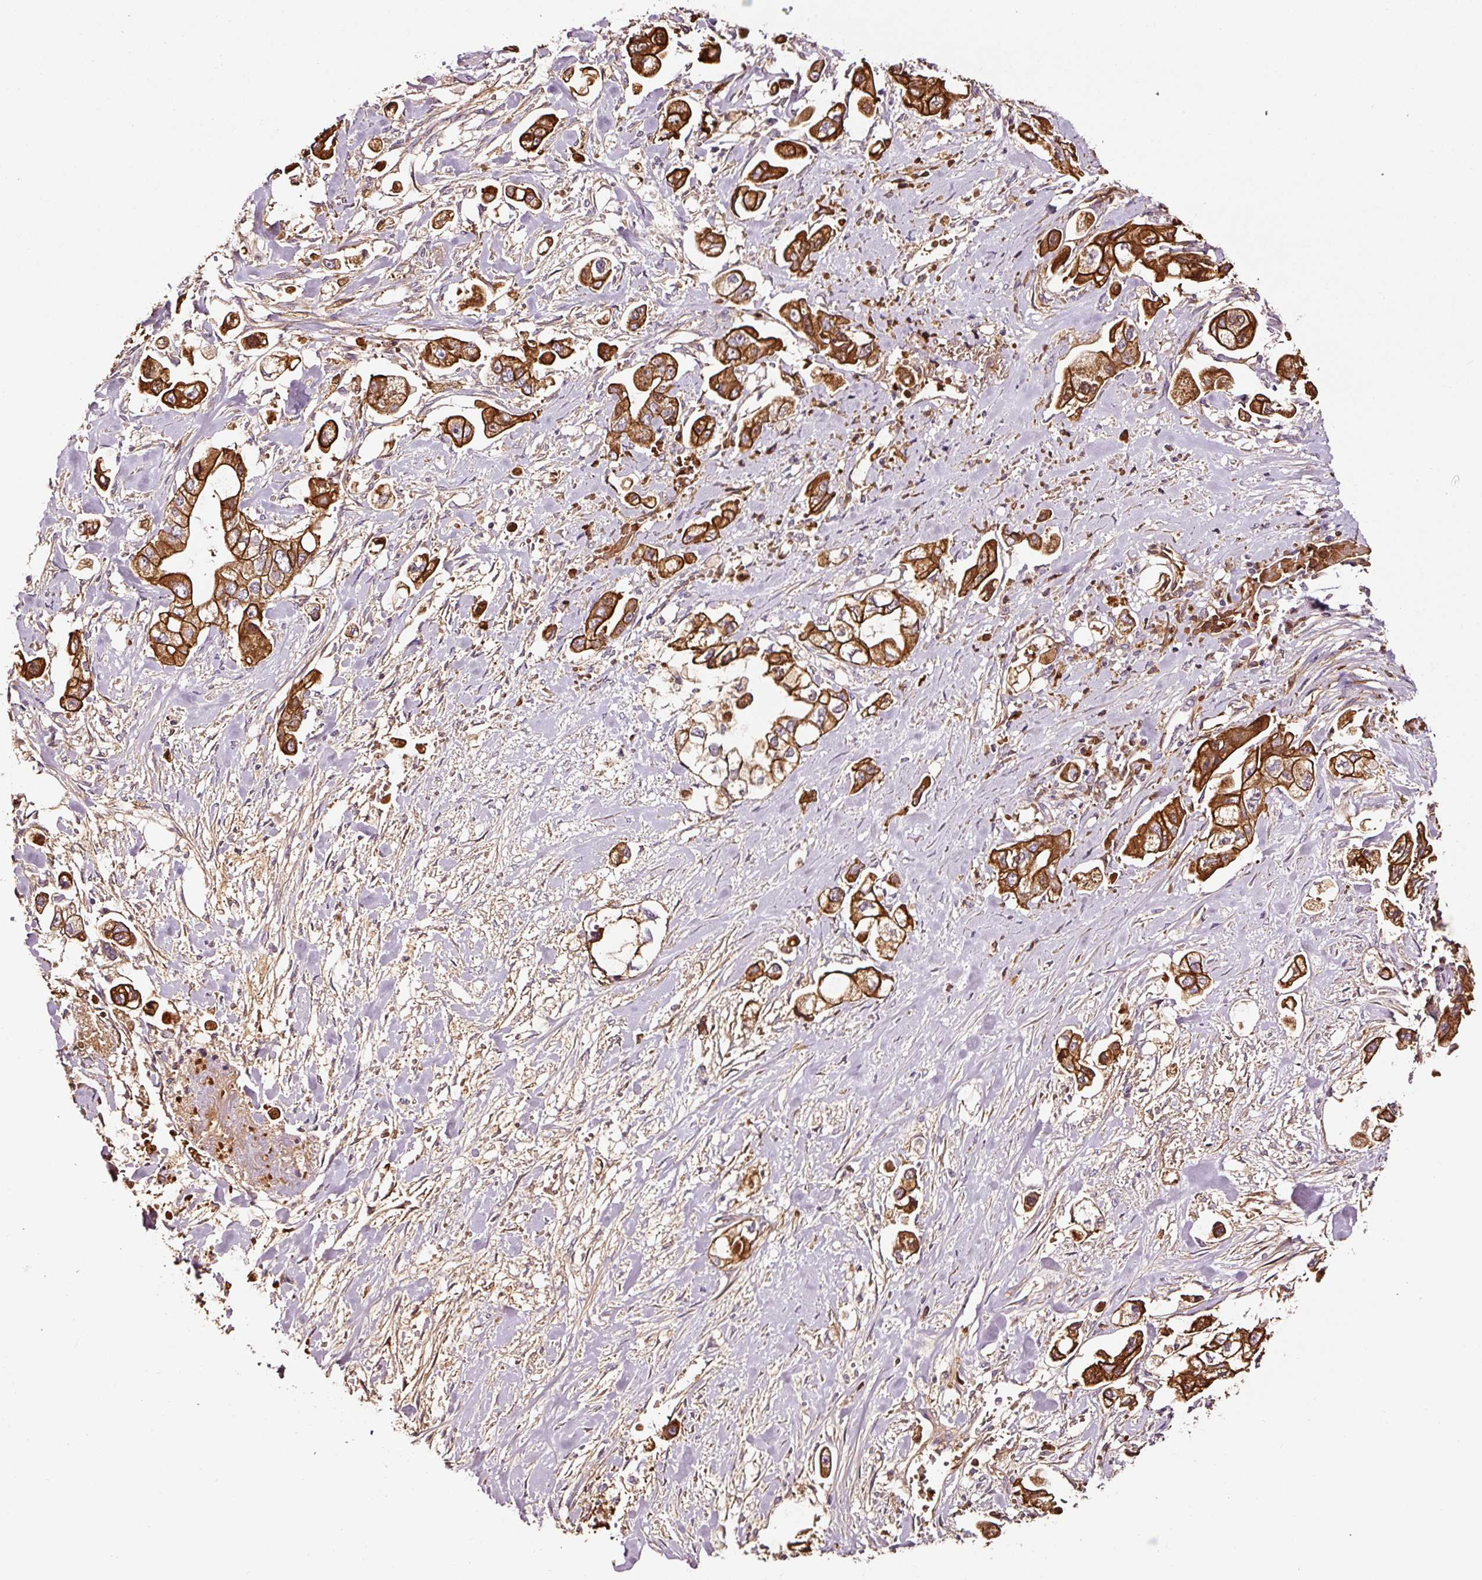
{"staining": {"intensity": "strong", "quantity": ">75%", "location": "cytoplasmic/membranous"}, "tissue": "stomach cancer", "cell_type": "Tumor cells", "image_type": "cancer", "snomed": [{"axis": "morphology", "description": "Adenocarcinoma, NOS"}, {"axis": "topography", "description": "Stomach"}], "caption": "Immunohistochemical staining of adenocarcinoma (stomach) reveals high levels of strong cytoplasmic/membranous staining in approximately >75% of tumor cells.", "gene": "PGLYRP2", "patient": {"sex": "male", "age": 62}}